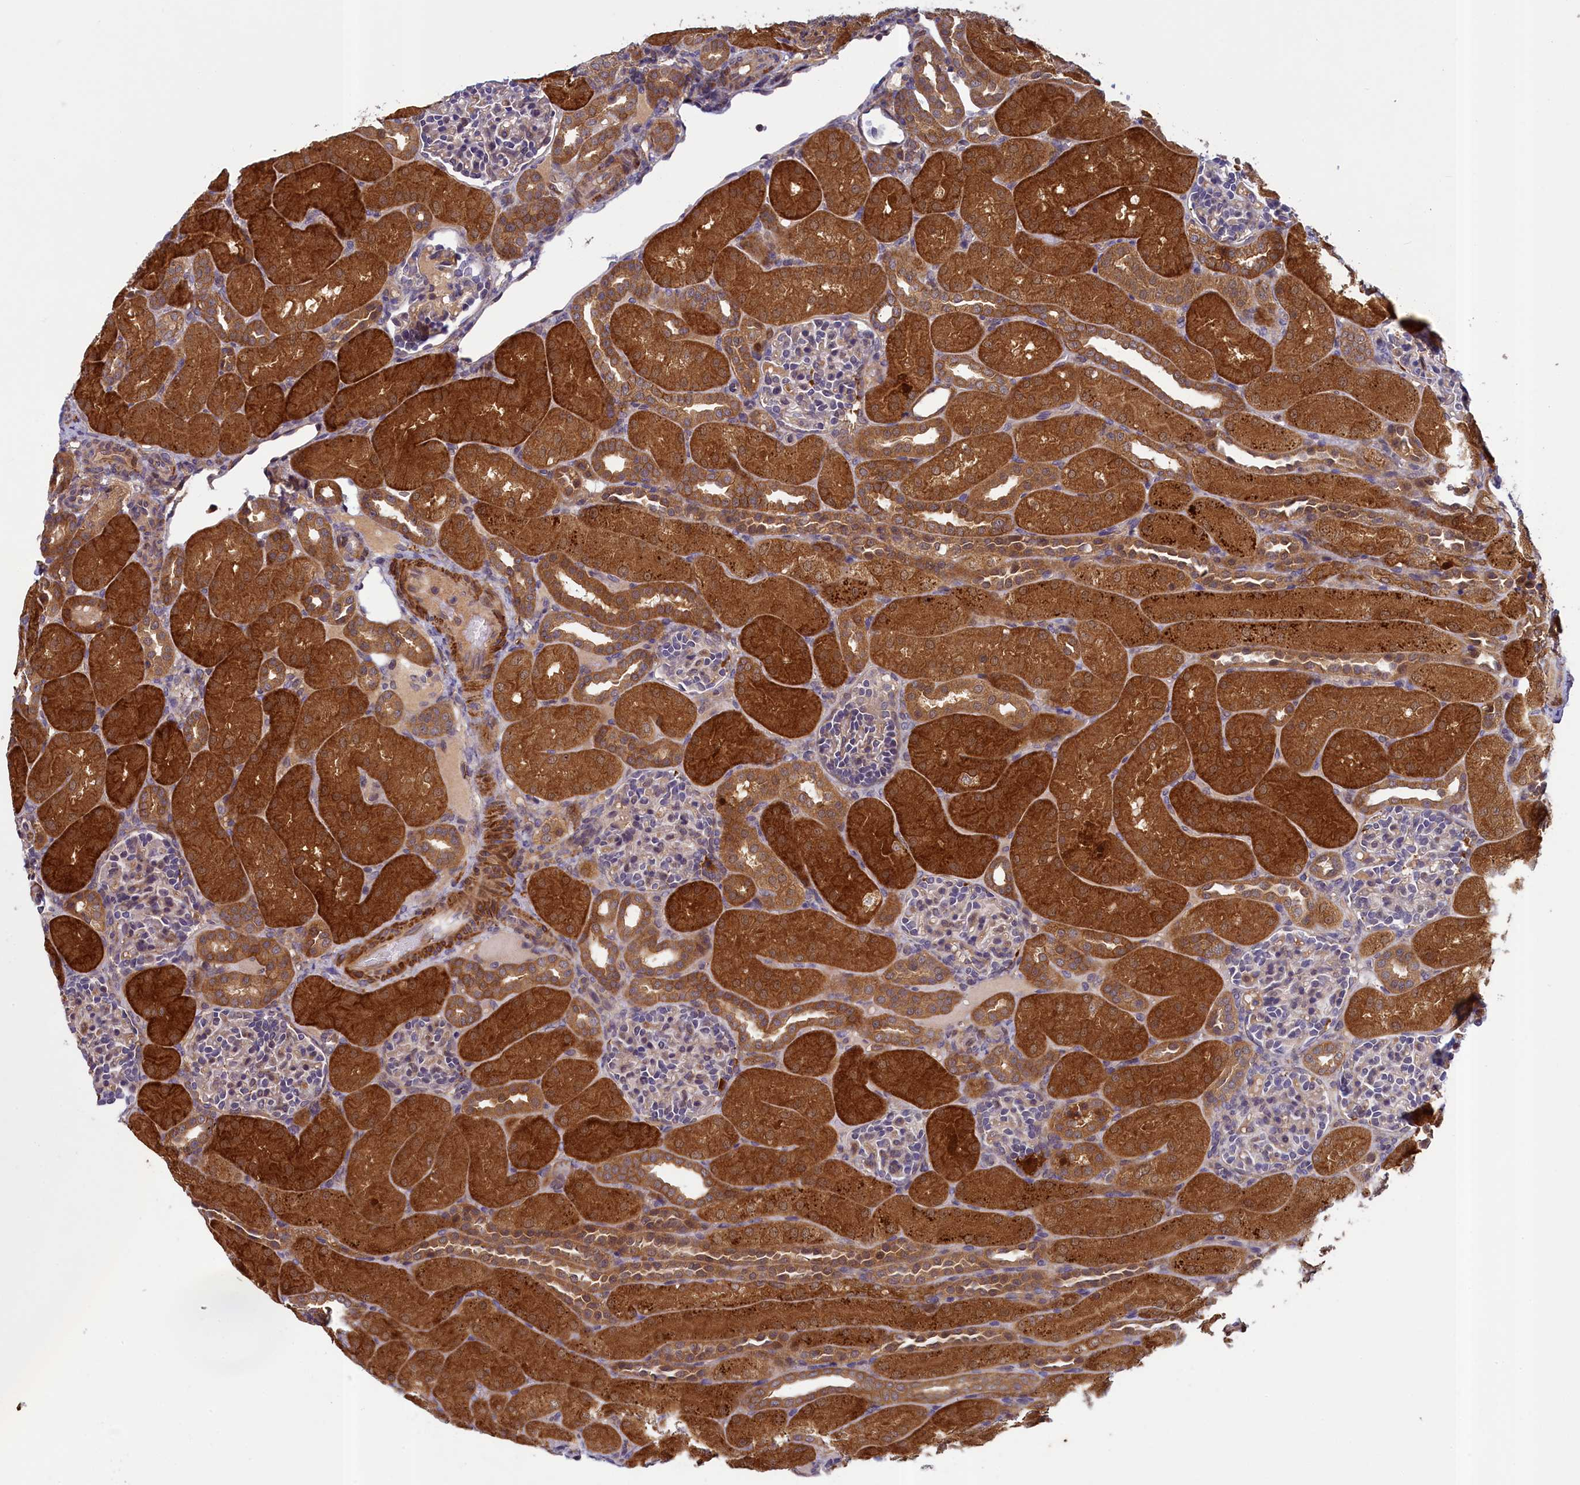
{"staining": {"intensity": "weak", "quantity": "<25%", "location": "cytoplasmic/membranous"}, "tissue": "kidney", "cell_type": "Cells in glomeruli", "image_type": "normal", "snomed": [{"axis": "morphology", "description": "Normal tissue, NOS"}, {"axis": "topography", "description": "Kidney"}], "caption": "Immunohistochemical staining of benign human kidney shows no significant positivity in cells in glomeruli. (Stains: DAB IHC with hematoxylin counter stain, Microscopy: brightfield microscopy at high magnification).", "gene": "NUBP1", "patient": {"sex": "male", "age": 1}}